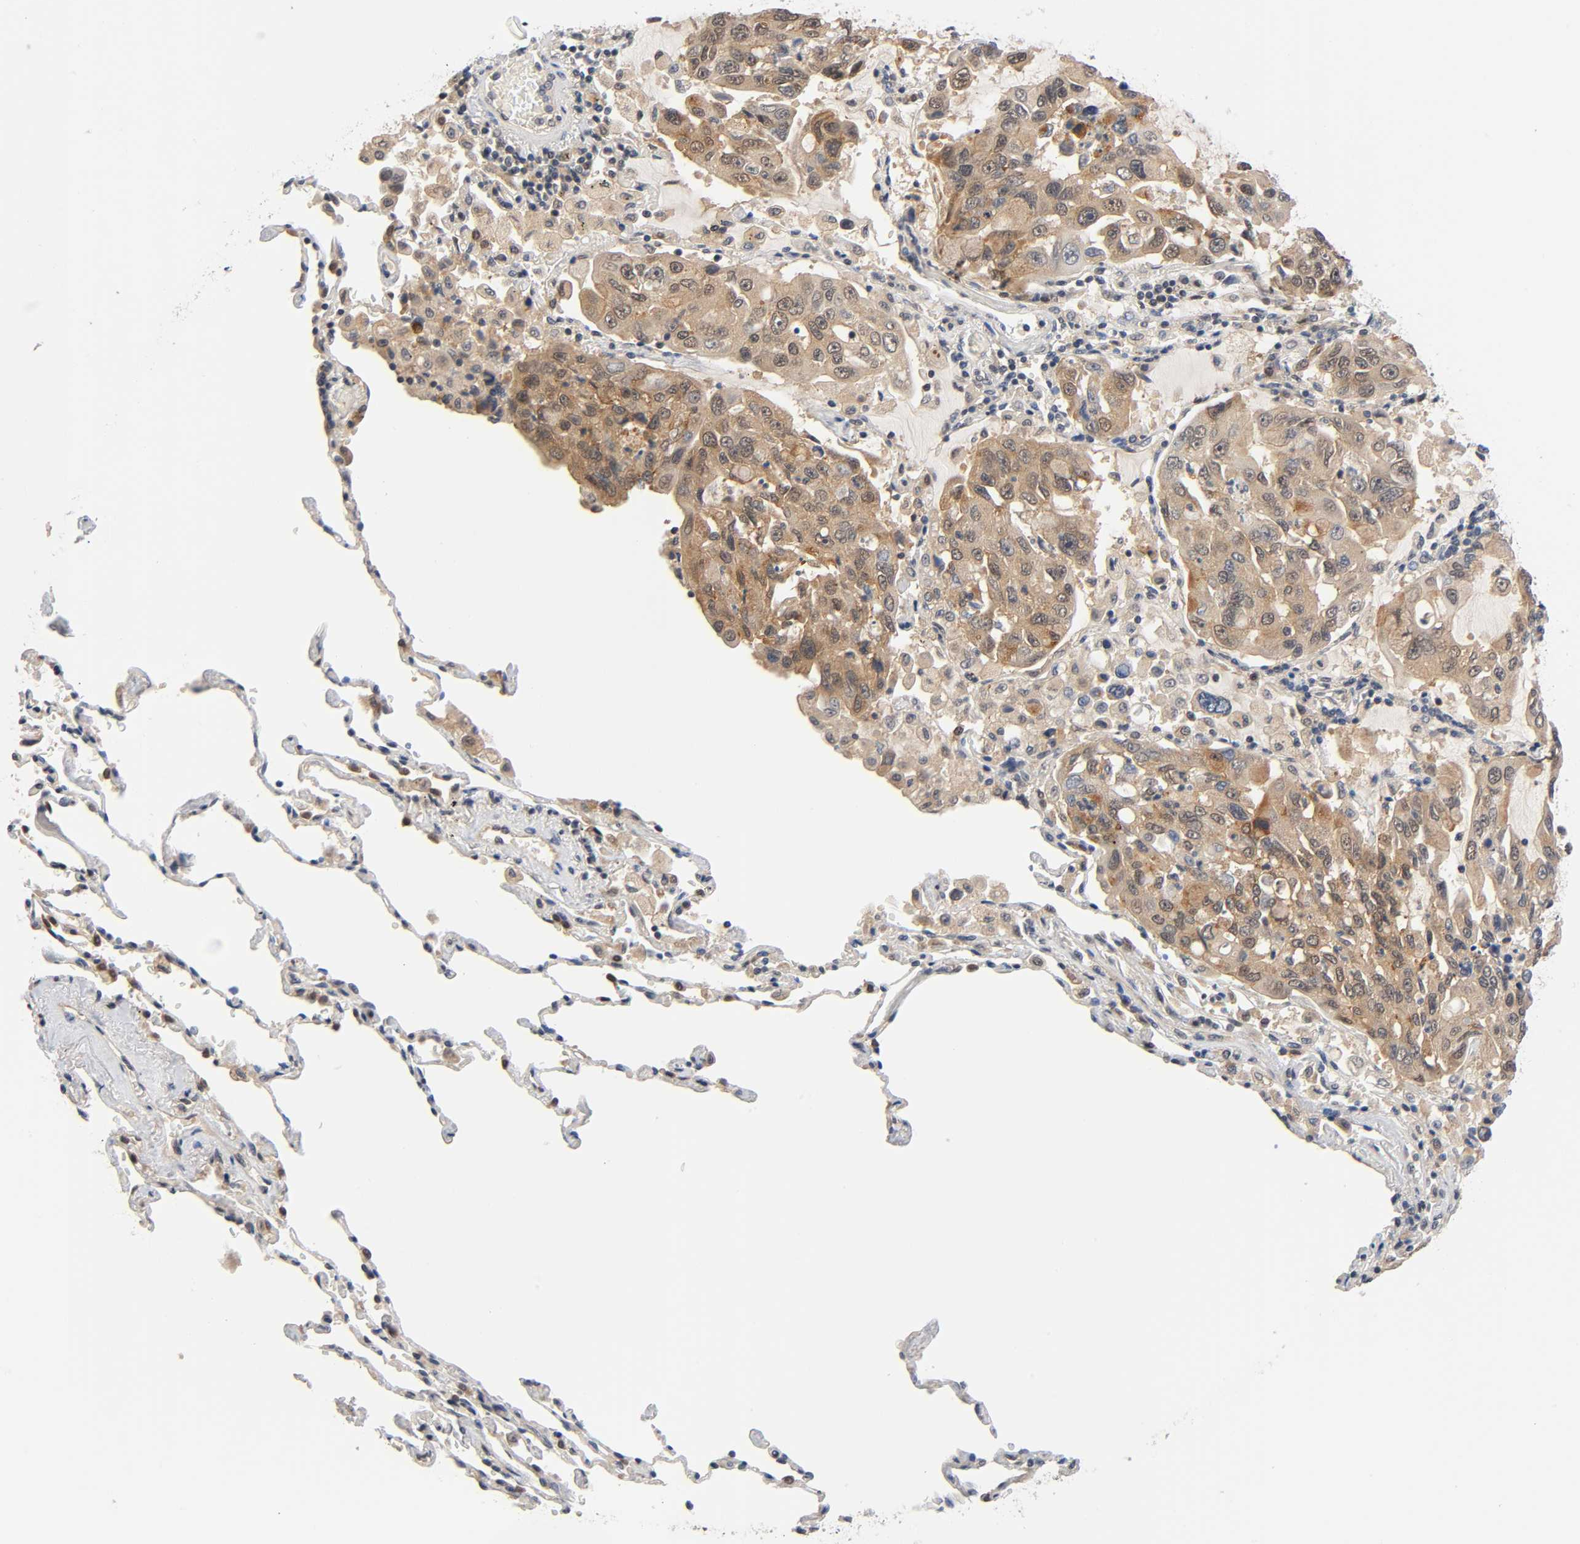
{"staining": {"intensity": "moderate", "quantity": ">75%", "location": "cytoplasmic/membranous"}, "tissue": "lung cancer", "cell_type": "Tumor cells", "image_type": "cancer", "snomed": [{"axis": "morphology", "description": "Adenocarcinoma, NOS"}, {"axis": "topography", "description": "Lung"}], "caption": "Immunohistochemical staining of human lung adenocarcinoma exhibits medium levels of moderate cytoplasmic/membranous protein expression in about >75% of tumor cells.", "gene": "PRKAB1", "patient": {"sex": "male", "age": 64}}